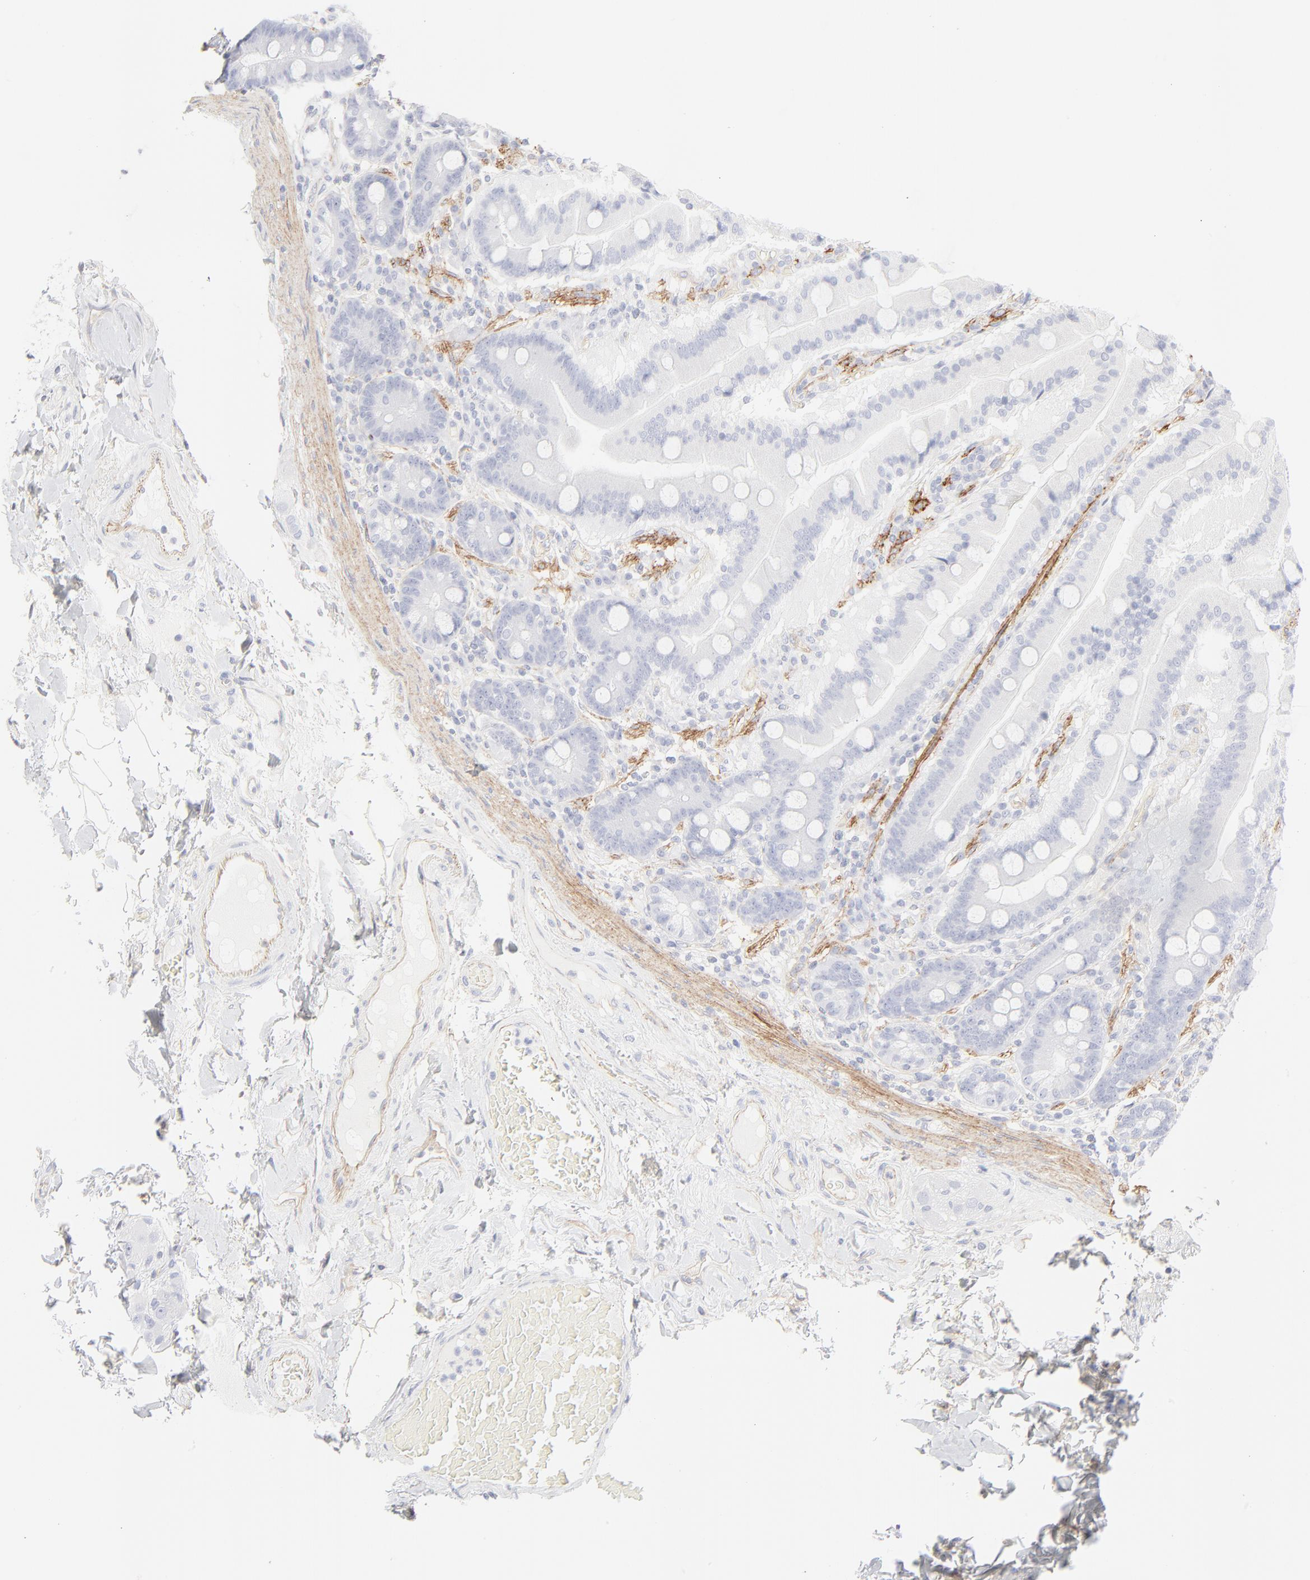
{"staining": {"intensity": "negative", "quantity": "none", "location": "none"}, "tissue": "duodenum", "cell_type": "Glandular cells", "image_type": "normal", "snomed": [{"axis": "morphology", "description": "Normal tissue, NOS"}, {"axis": "topography", "description": "Duodenum"}], "caption": "A high-resolution histopathology image shows immunohistochemistry (IHC) staining of unremarkable duodenum, which shows no significant staining in glandular cells.", "gene": "ITGA5", "patient": {"sex": "female", "age": 64}}